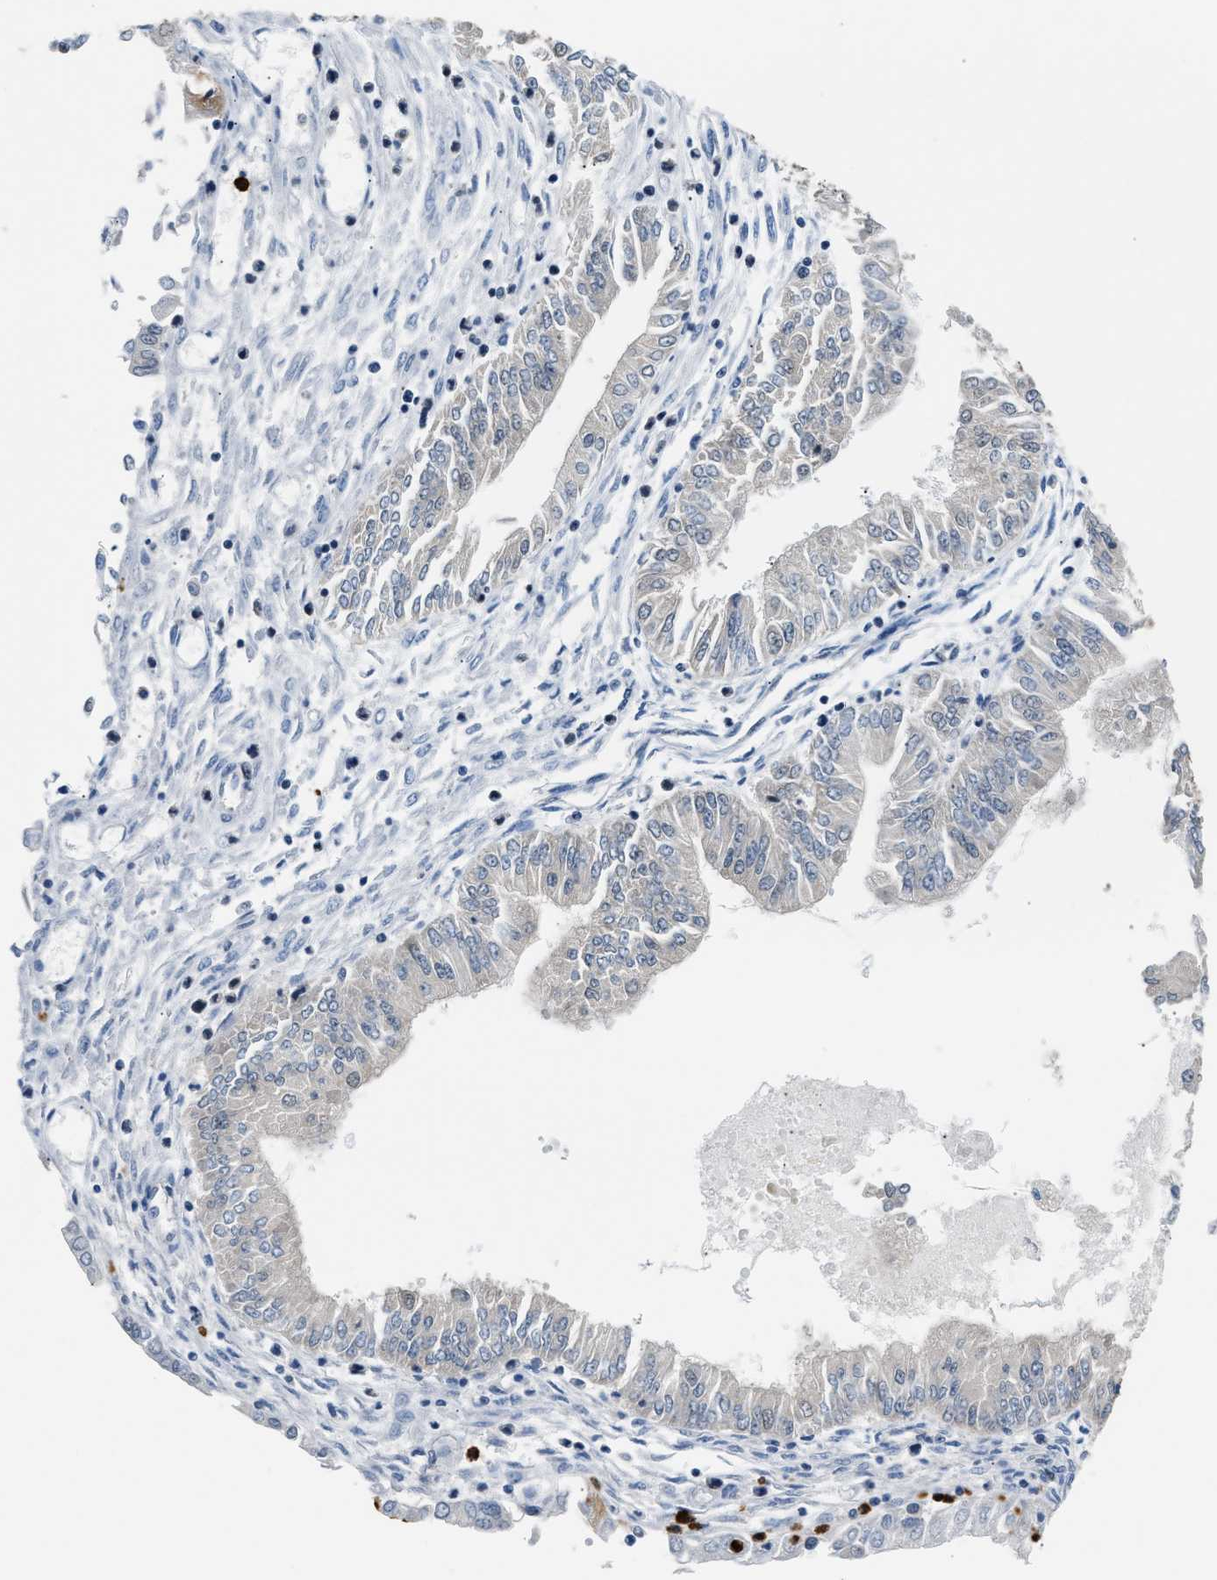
{"staining": {"intensity": "moderate", "quantity": ">75%", "location": "nuclear"}, "tissue": "endometrial cancer", "cell_type": "Tumor cells", "image_type": "cancer", "snomed": [{"axis": "morphology", "description": "Adenocarcinoma, NOS"}, {"axis": "topography", "description": "Endometrium"}], "caption": "Immunohistochemistry (IHC) photomicrograph of neoplastic tissue: adenocarcinoma (endometrial) stained using immunohistochemistry displays medium levels of moderate protein expression localized specifically in the nuclear of tumor cells, appearing as a nuclear brown color.", "gene": "CCNDBP1", "patient": {"sex": "female", "age": 53}}